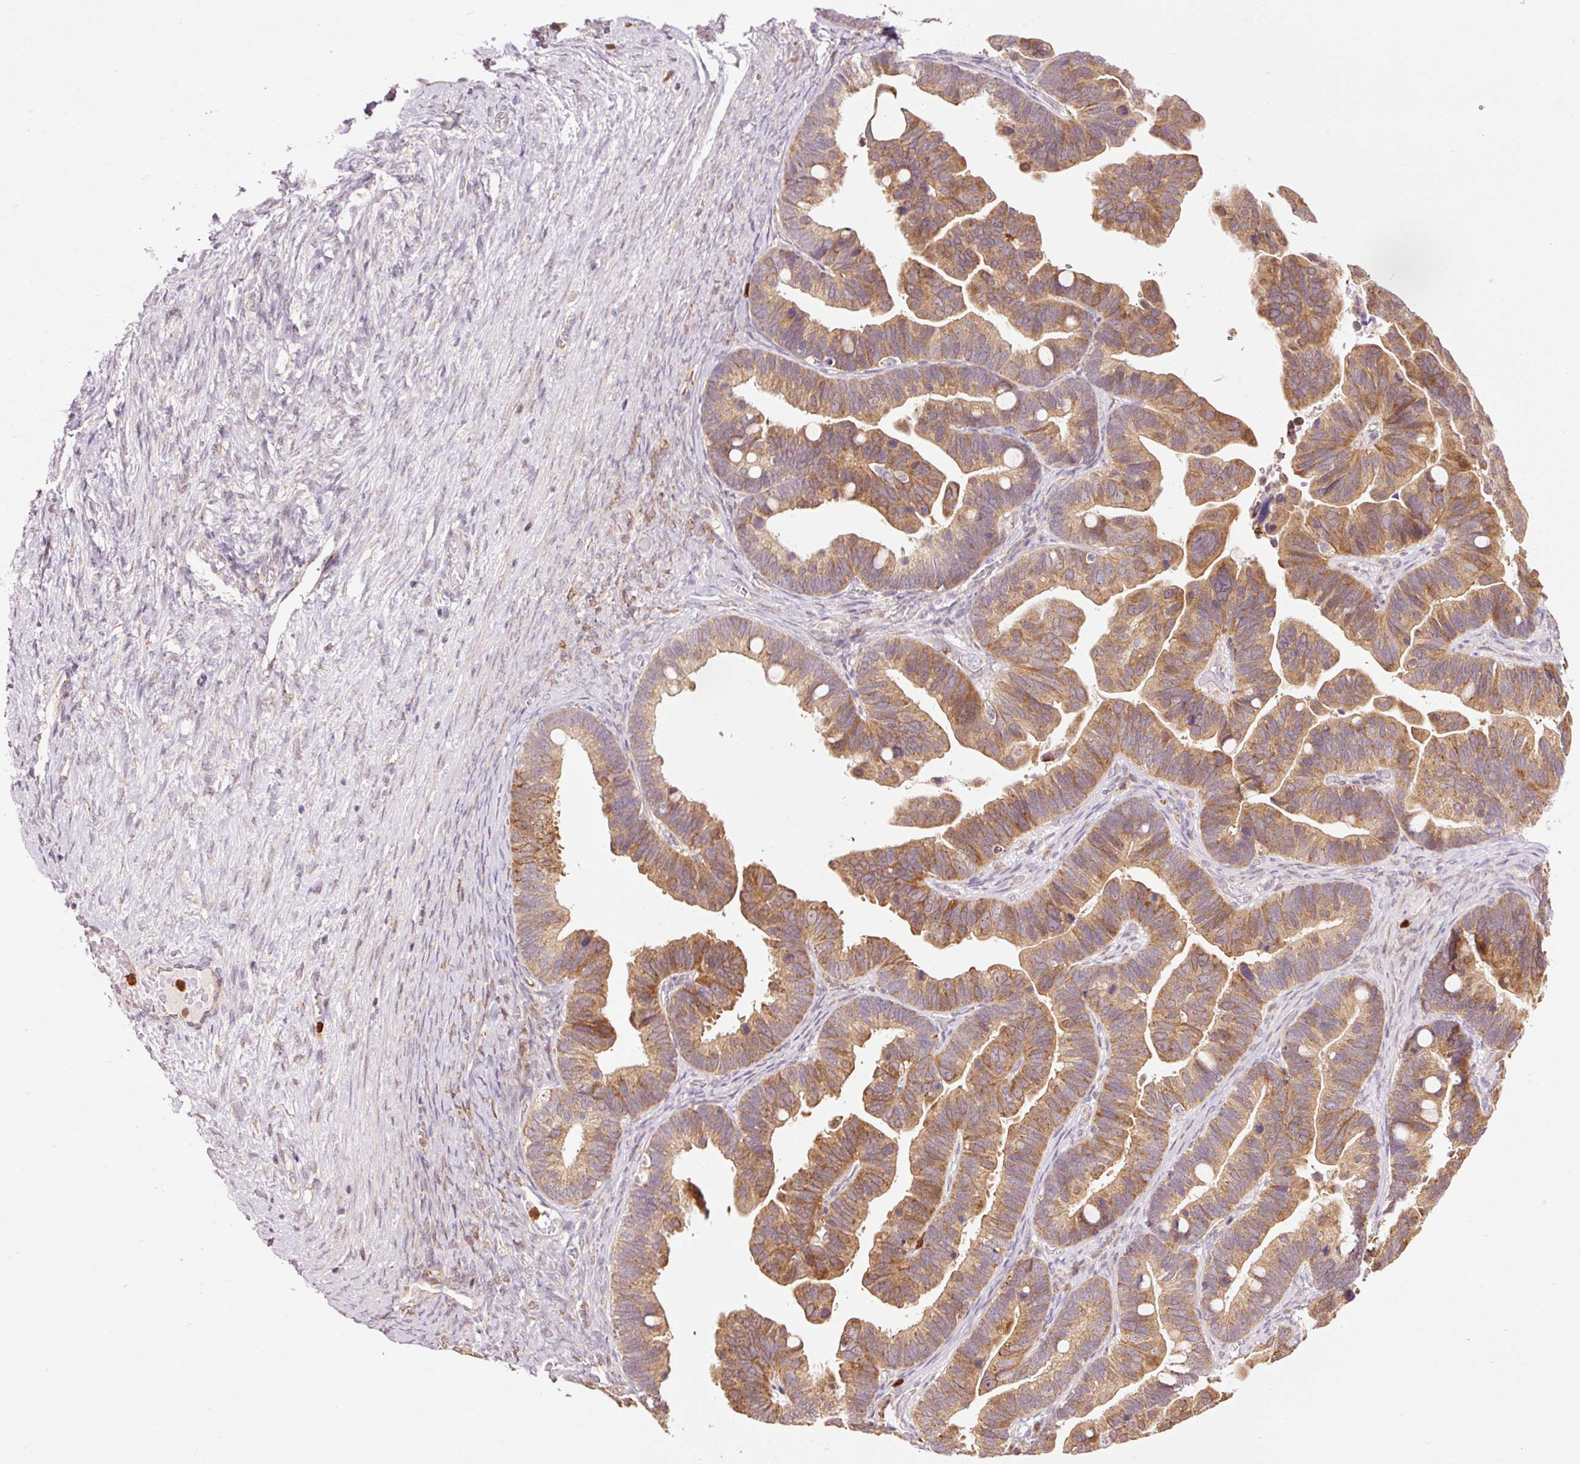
{"staining": {"intensity": "moderate", "quantity": ">75%", "location": "cytoplasmic/membranous"}, "tissue": "ovarian cancer", "cell_type": "Tumor cells", "image_type": "cancer", "snomed": [{"axis": "morphology", "description": "Cystadenocarcinoma, serous, NOS"}, {"axis": "topography", "description": "Ovary"}], "caption": "Human ovarian serous cystadenocarcinoma stained for a protein (brown) displays moderate cytoplasmic/membranous positive positivity in about >75% of tumor cells.", "gene": "PRDX5", "patient": {"sex": "female", "age": 56}}